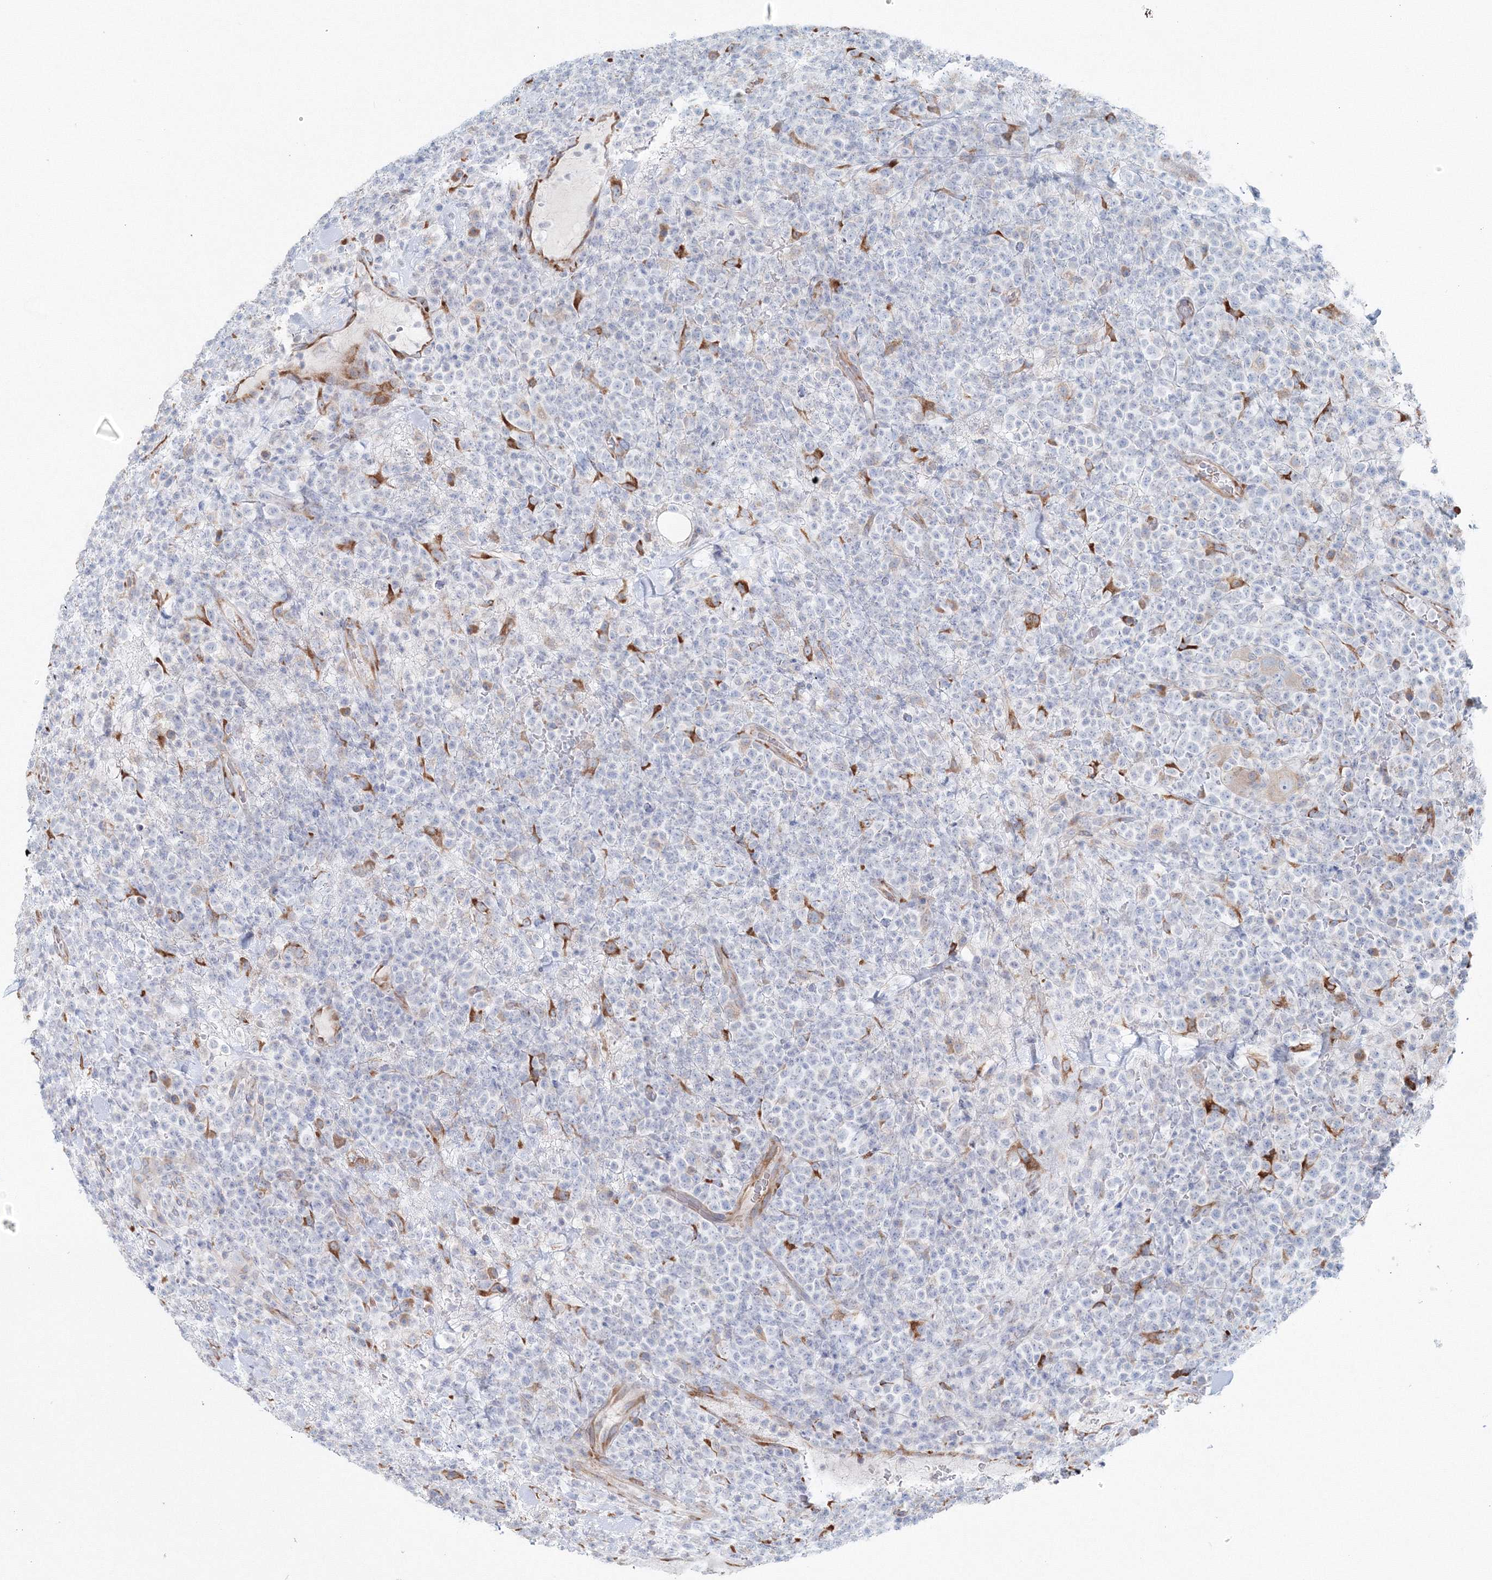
{"staining": {"intensity": "negative", "quantity": "none", "location": "none"}, "tissue": "lymphoma", "cell_type": "Tumor cells", "image_type": "cancer", "snomed": [{"axis": "morphology", "description": "Malignant lymphoma, non-Hodgkin's type, High grade"}, {"axis": "topography", "description": "Colon"}], "caption": "Immunohistochemistry of human malignant lymphoma, non-Hodgkin's type (high-grade) reveals no positivity in tumor cells.", "gene": "RCN1", "patient": {"sex": "female", "age": 53}}